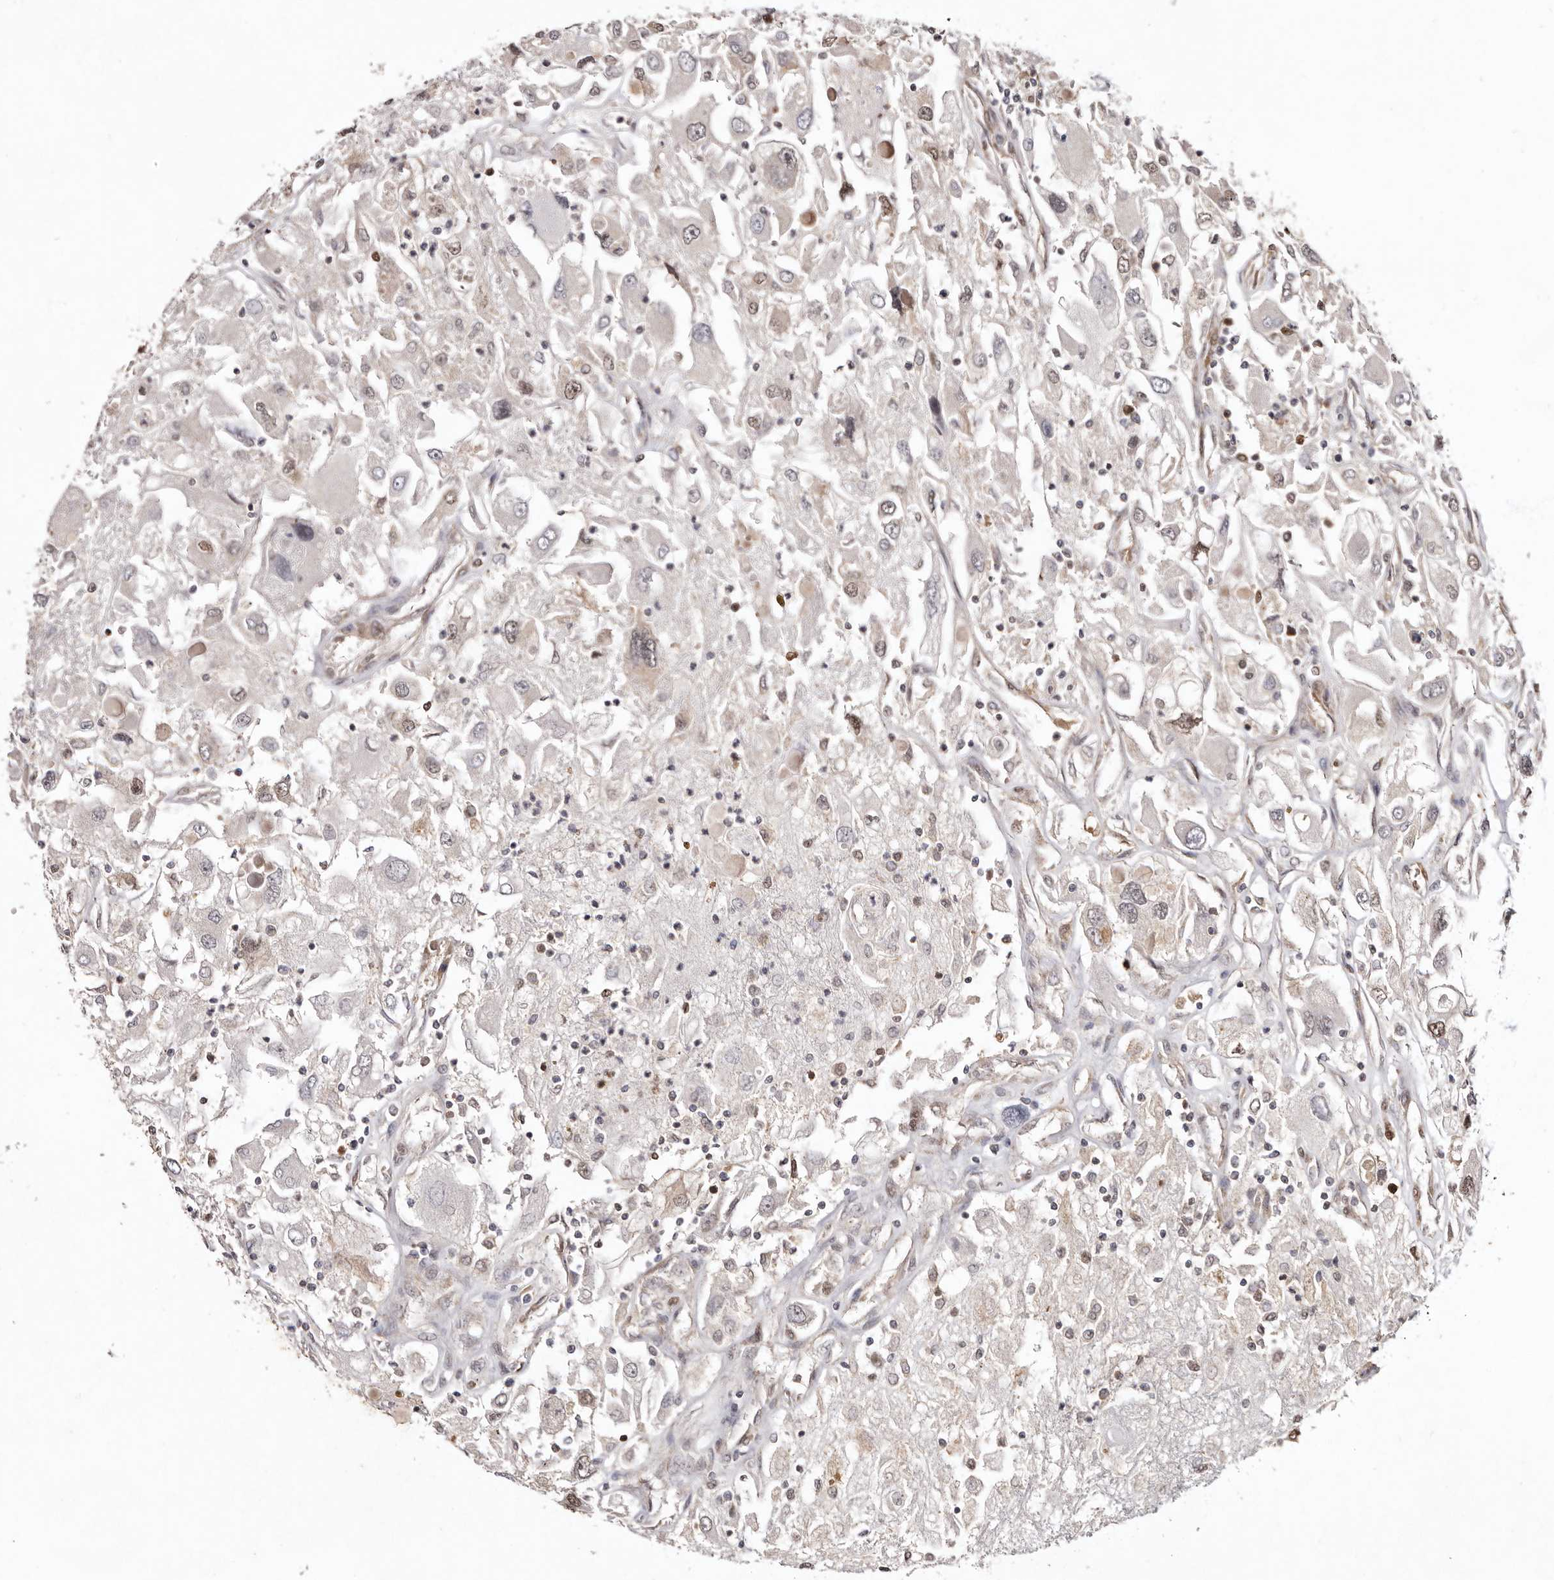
{"staining": {"intensity": "moderate", "quantity": "<25%", "location": "nuclear"}, "tissue": "renal cancer", "cell_type": "Tumor cells", "image_type": "cancer", "snomed": [{"axis": "morphology", "description": "Adenocarcinoma, NOS"}, {"axis": "topography", "description": "Kidney"}], "caption": "Protein staining reveals moderate nuclear expression in approximately <25% of tumor cells in renal cancer (adenocarcinoma). The protein is shown in brown color, while the nuclei are stained blue.", "gene": "NOTCH1", "patient": {"sex": "female", "age": 52}}